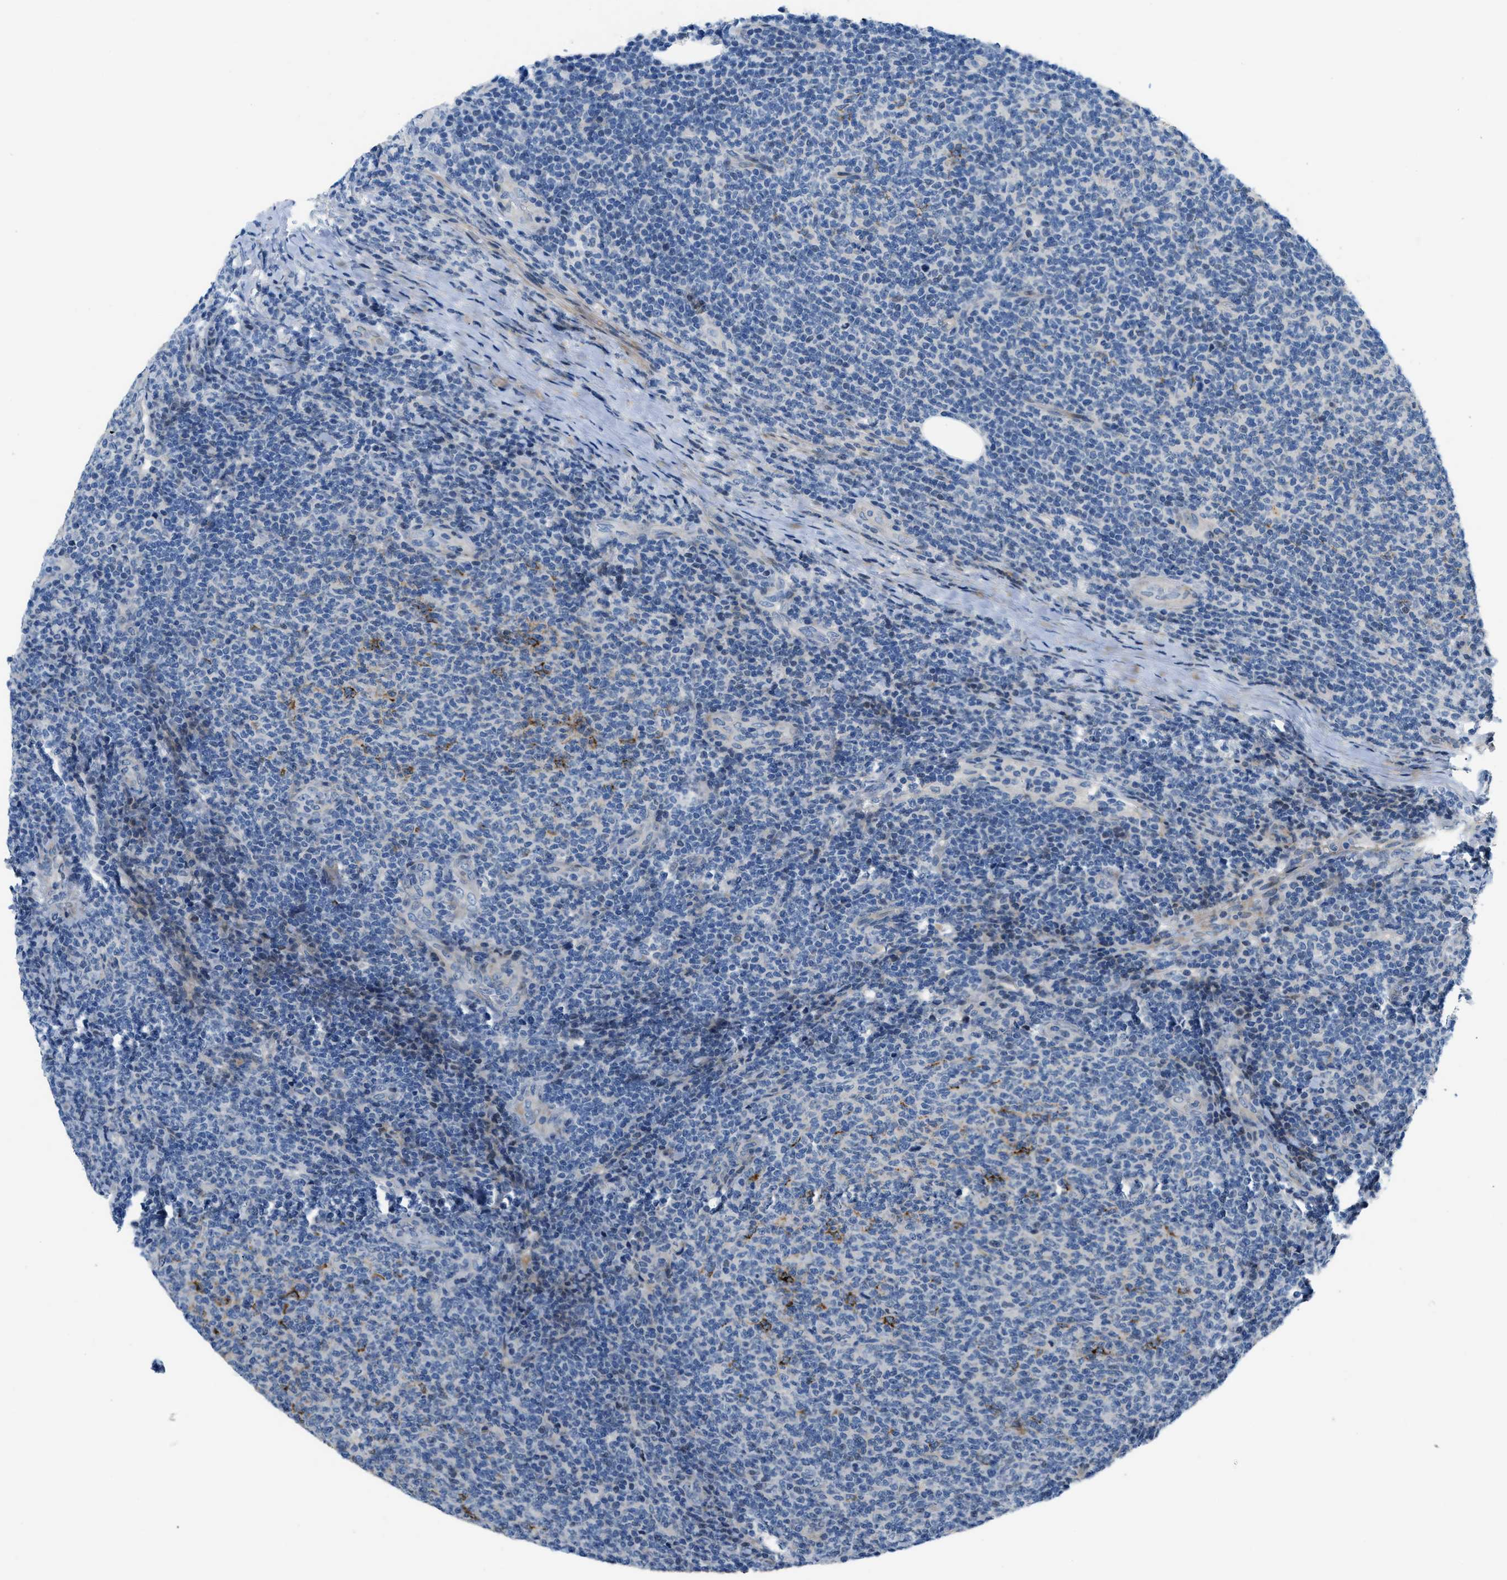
{"staining": {"intensity": "weak", "quantity": "<25%", "location": "nuclear"}, "tissue": "lymphoma", "cell_type": "Tumor cells", "image_type": "cancer", "snomed": [{"axis": "morphology", "description": "Malignant lymphoma, non-Hodgkin's type, Low grade"}, {"axis": "topography", "description": "Lymph node"}], "caption": "Lymphoma was stained to show a protein in brown. There is no significant staining in tumor cells. (Stains: DAB (3,3'-diaminobenzidine) immunohistochemistry with hematoxylin counter stain, Microscopy: brightfield microscopy at high magnification).", "gene": "FDCSP", "patient": {"sex": "male", "age": 66}}